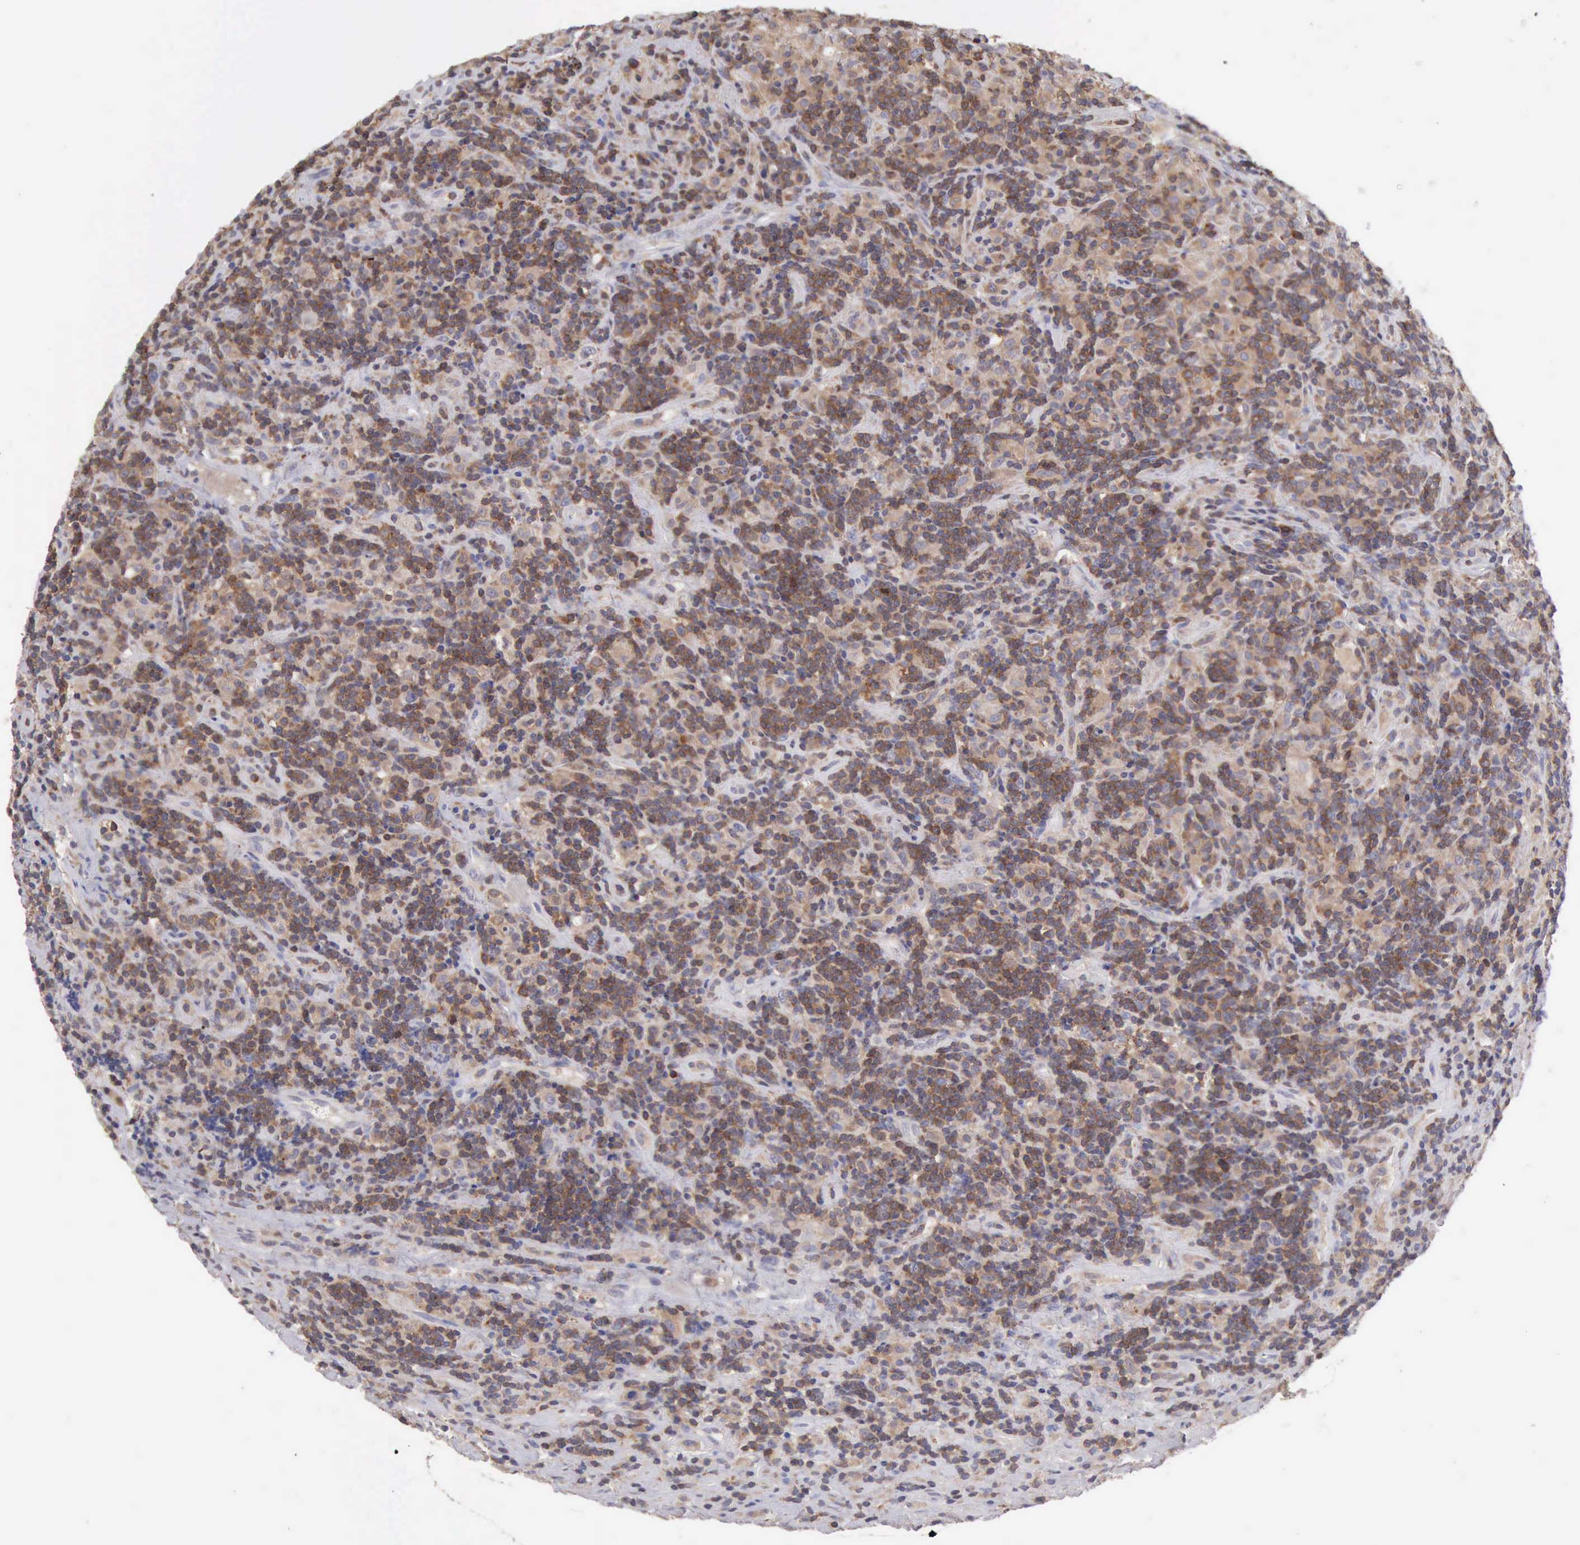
{"staining": {"intensity": "moderate", "quantity": ">75%", "location": "cytoplasmic/membranous"}, "tissue": "lymphoma", "cell_type": "Tumor cells", "image_type": "cancer", "snomed": [{"axis": "morphology", "description": "Hodgkin's disease, NOS"}, {"axis": "topography", "description": "Lymph node"}], "caption": "Lymphoma stained with immunohistochemistry (IHC) displays moderate cytoplasmic/membranous positivity in approximately >75% of tumor cells. The protein is shown in brown color, while the nuclei are stained blue.", "gene": "SASH3", "patient": {"sex": "male", "age": 46}}